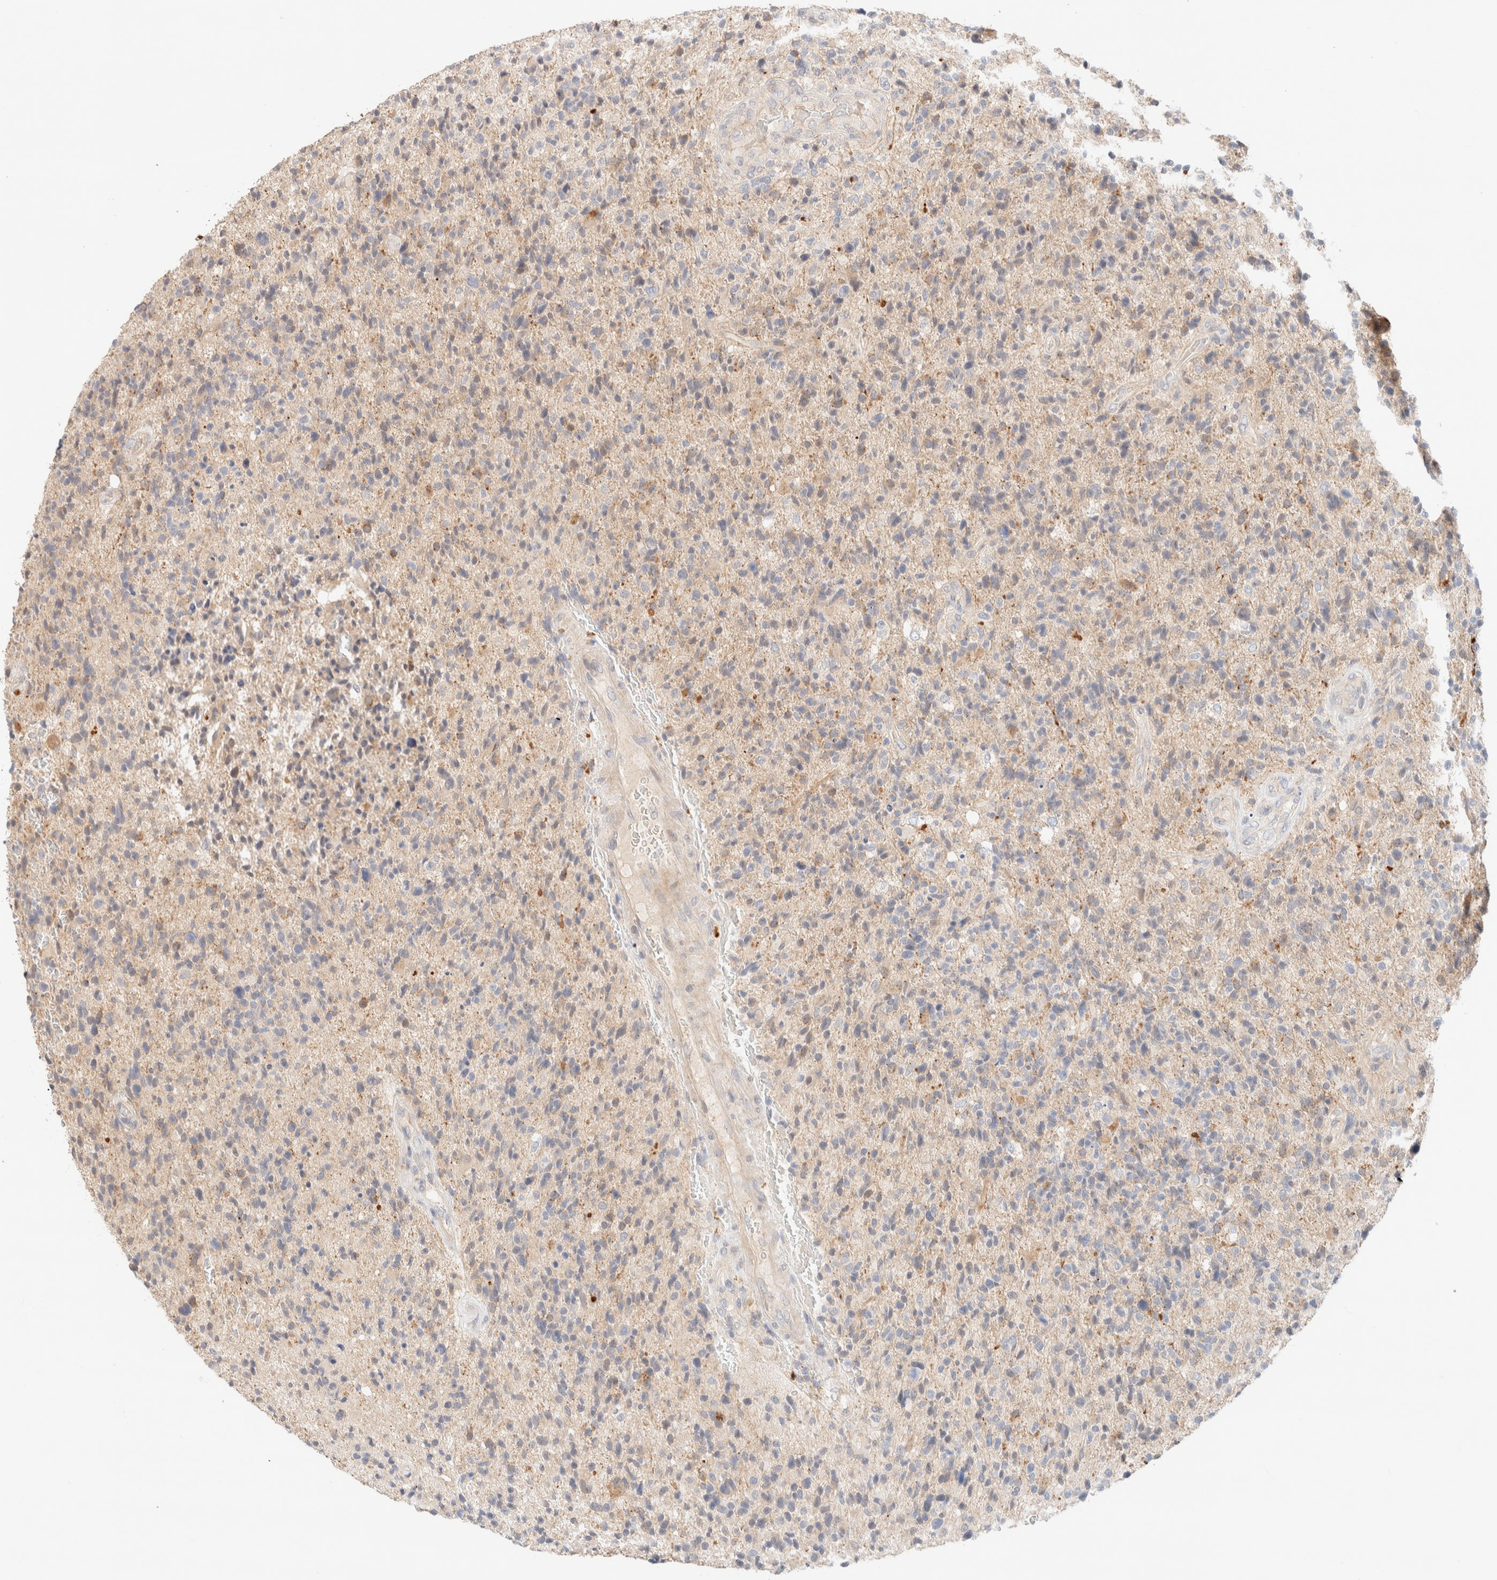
{"staining": {"intensity": "negative", "quantity": "none", "location": "none"}, "tissue": "glioma", "cell_type": "Tumor cells", "image_type": "cancer", "snomed": [{"axis": "morphology", "description": "Glioma, malignant, High grade"}, {"axis": "topography", "description": "Brain"}], "caption": "Image shows no significant protein positivity in tumor cells of glioma.", "gene": "SGSM2", "patient": {"sex": "male", "age": 72}}